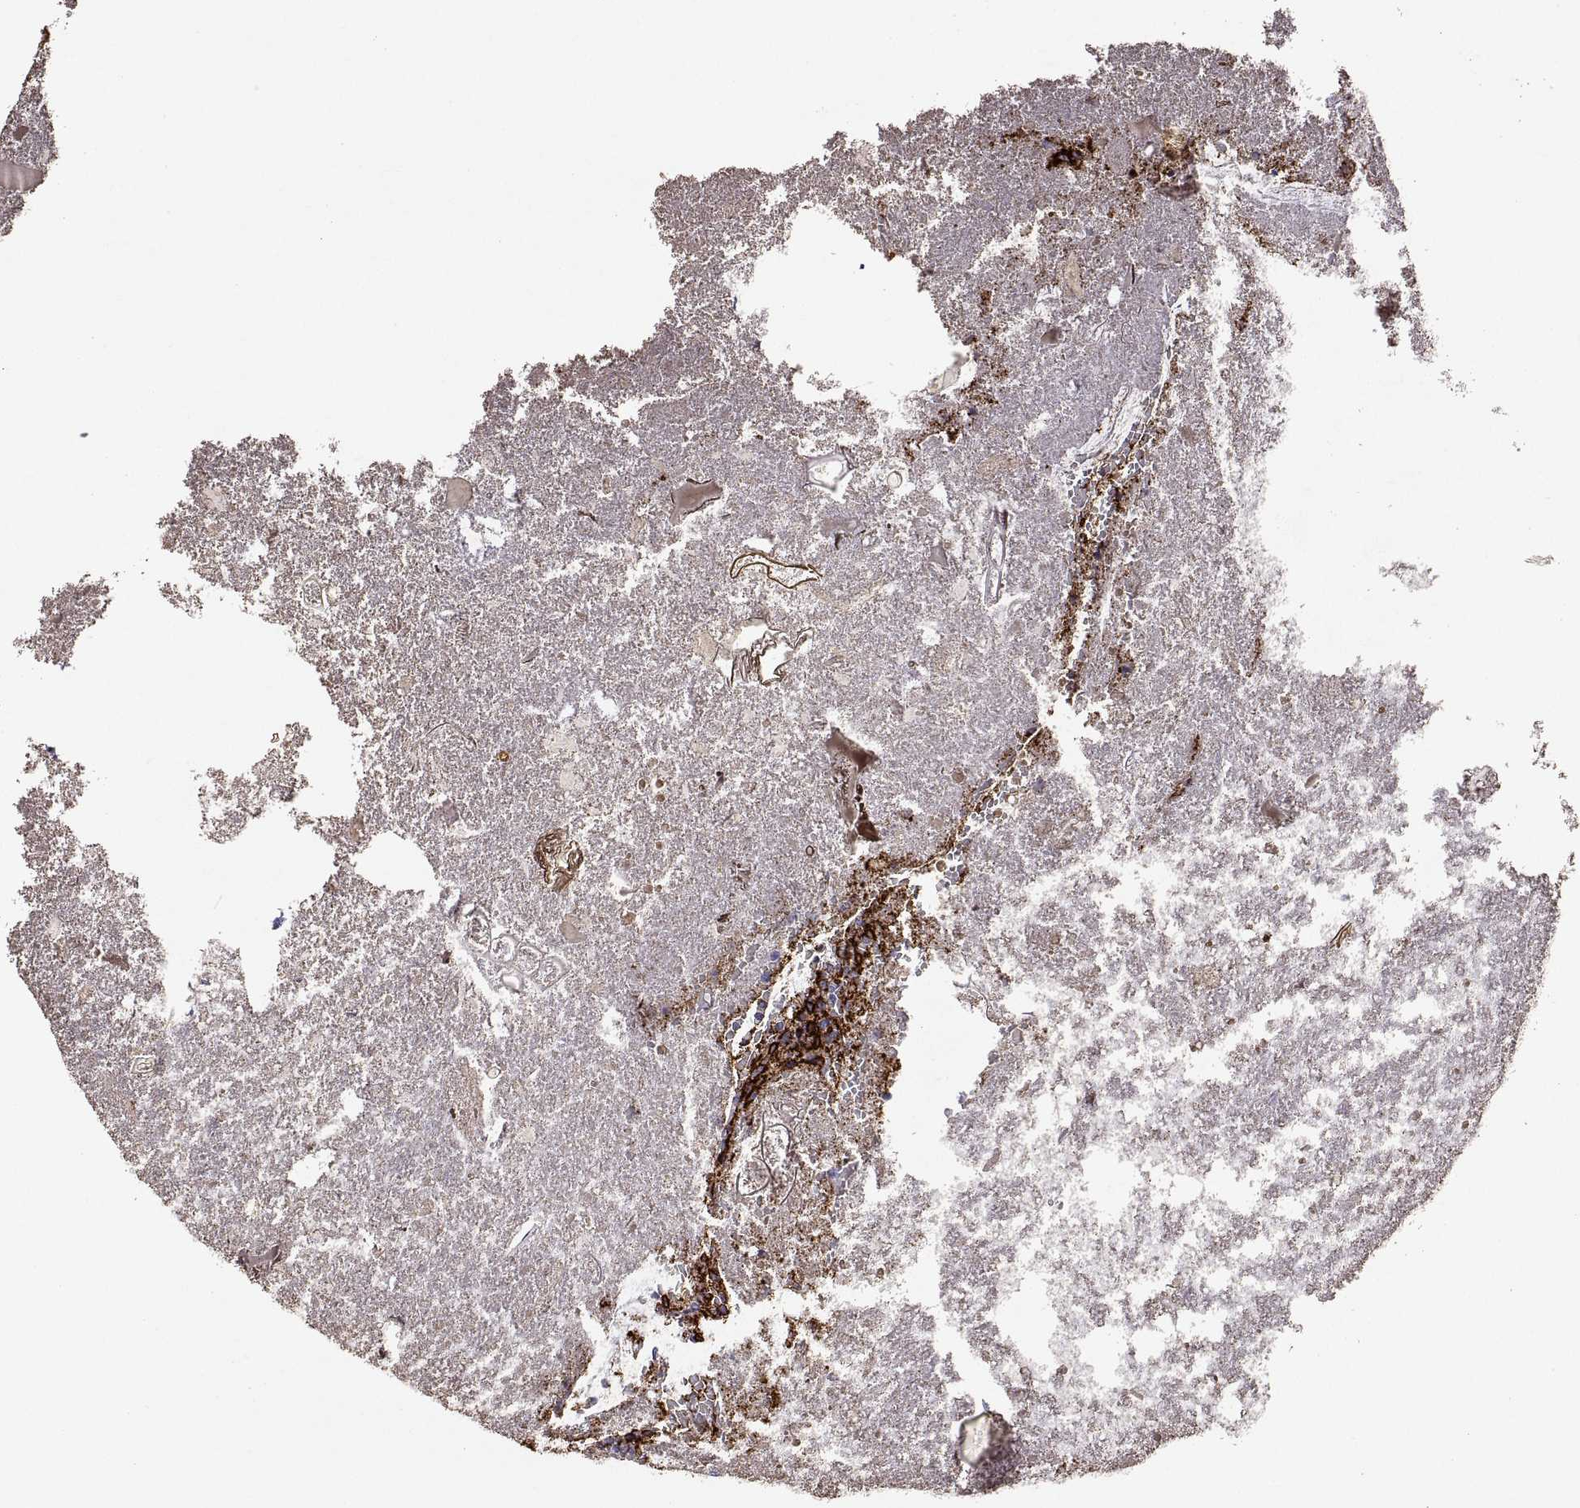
{"staining": {"intensity": "negative", "quantity": "none", "location": "none"}, "tissue": "appendix", "cell_type": "Glandular cells", "image_type": "normal", "snomed": [{"axis": "morphology", "description": "Normal tissue, NOS"}, {"axis": "topography", "description": "Appendix"}], "caption": "Human appendix stained for a protein using immunohistochemistry reveals no positivity in glandular cells.", "gene": "MS4A1", "patient": {"sex": "female", "age": 23}}